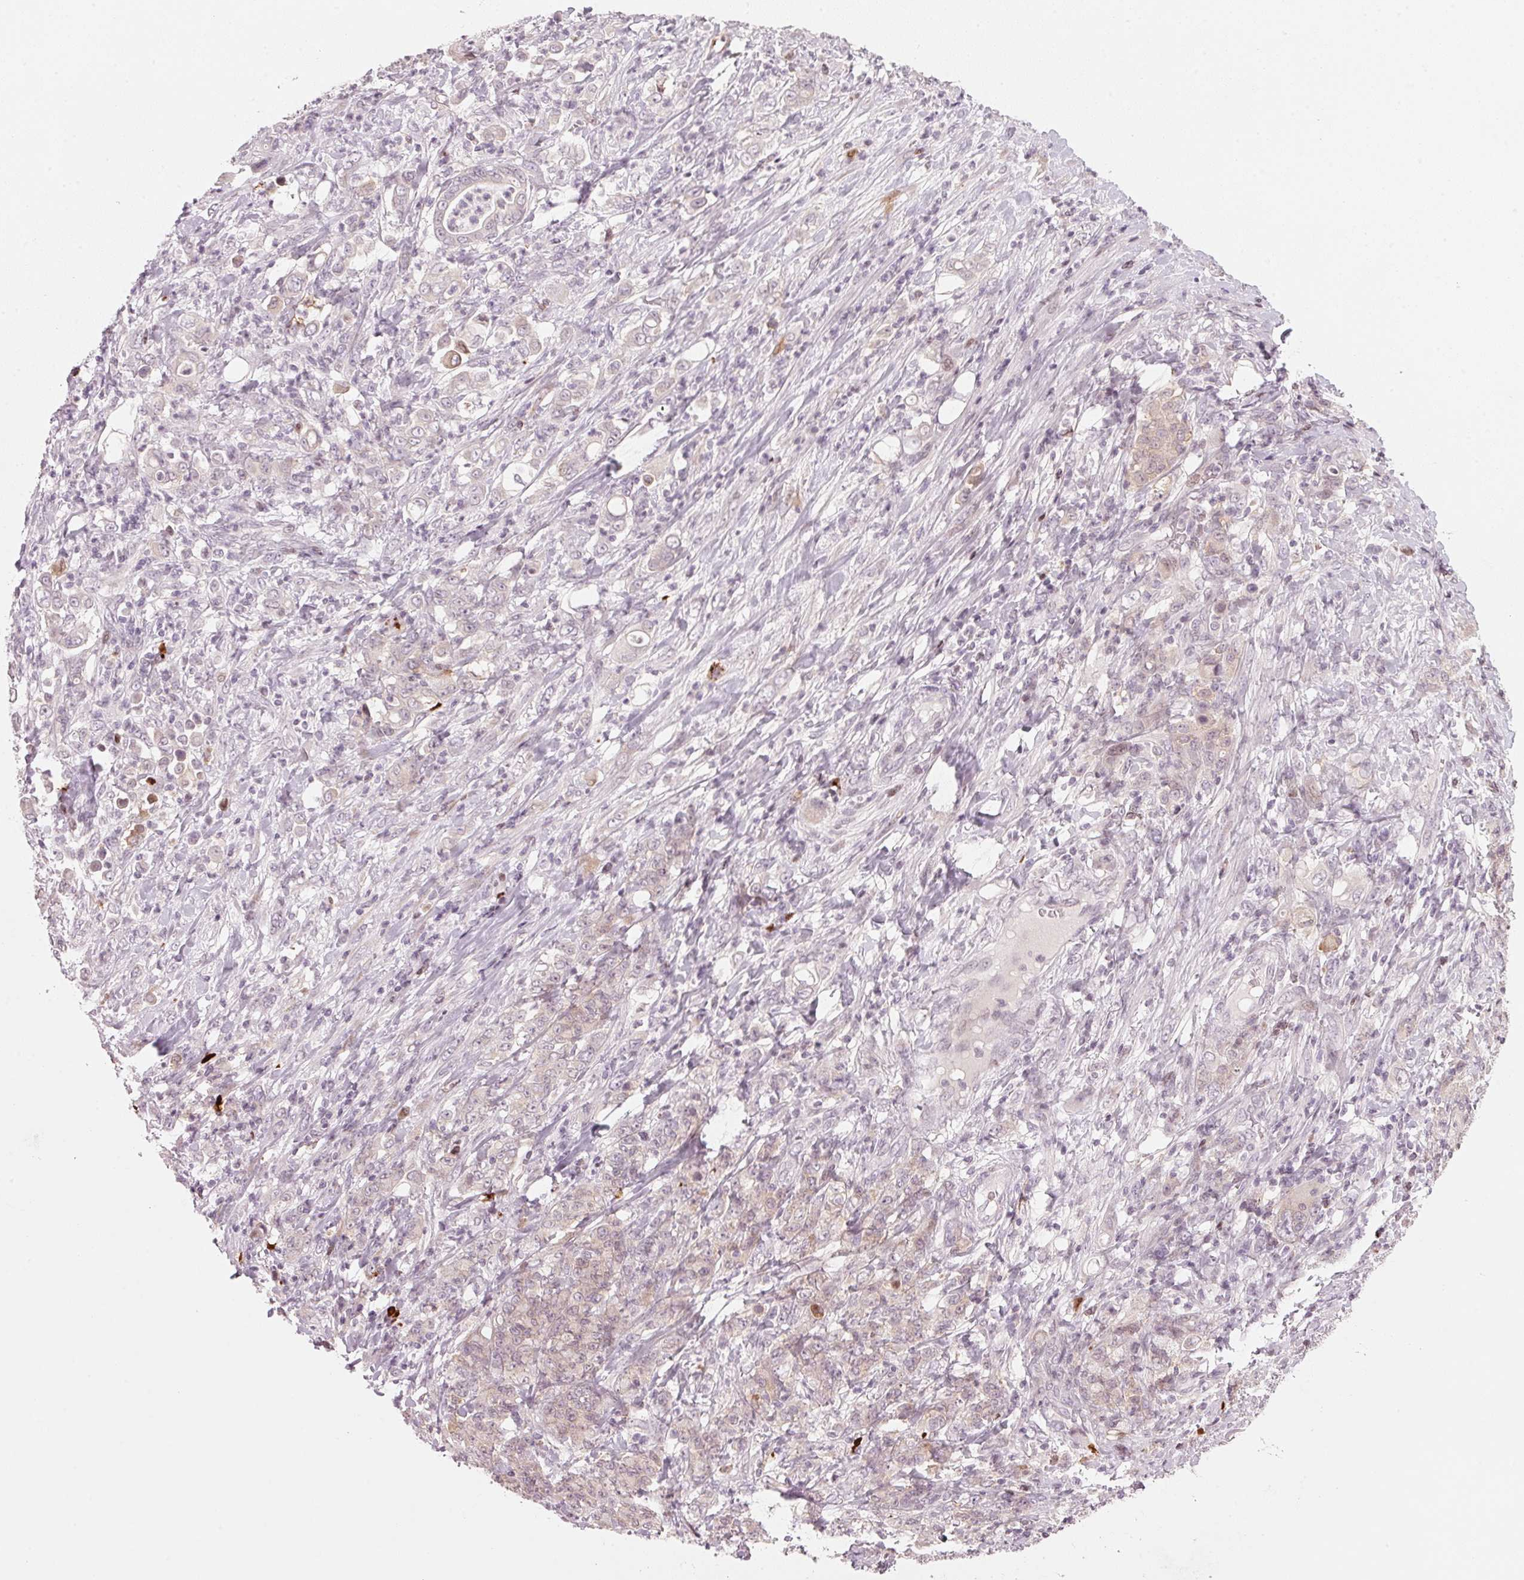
{"staining": {"intensity": "weak", "quantity": "<25%", "location": "cytoplasmic/membranous"}, "tissue": "stomach cancer", "cell_type": "Tumor cells", "image_type": "cancer", "snomed": [{"axis": "morphology", "description": "Adenocarcinoma, NOS"}, {"axis": "topography", "description": "Stomach"}], "caption": "This is a histopathology image of IHC staining of adenocarcinoma (stomach), which shows no expression in tumor cells. (Brightfield microscopy of DAB (3,3'-diaminobenzidine) immunohistochemistry (IHC) at high magnification).", "gene": "SFRP4", "patient": {"sex": "female", "age": 79}}